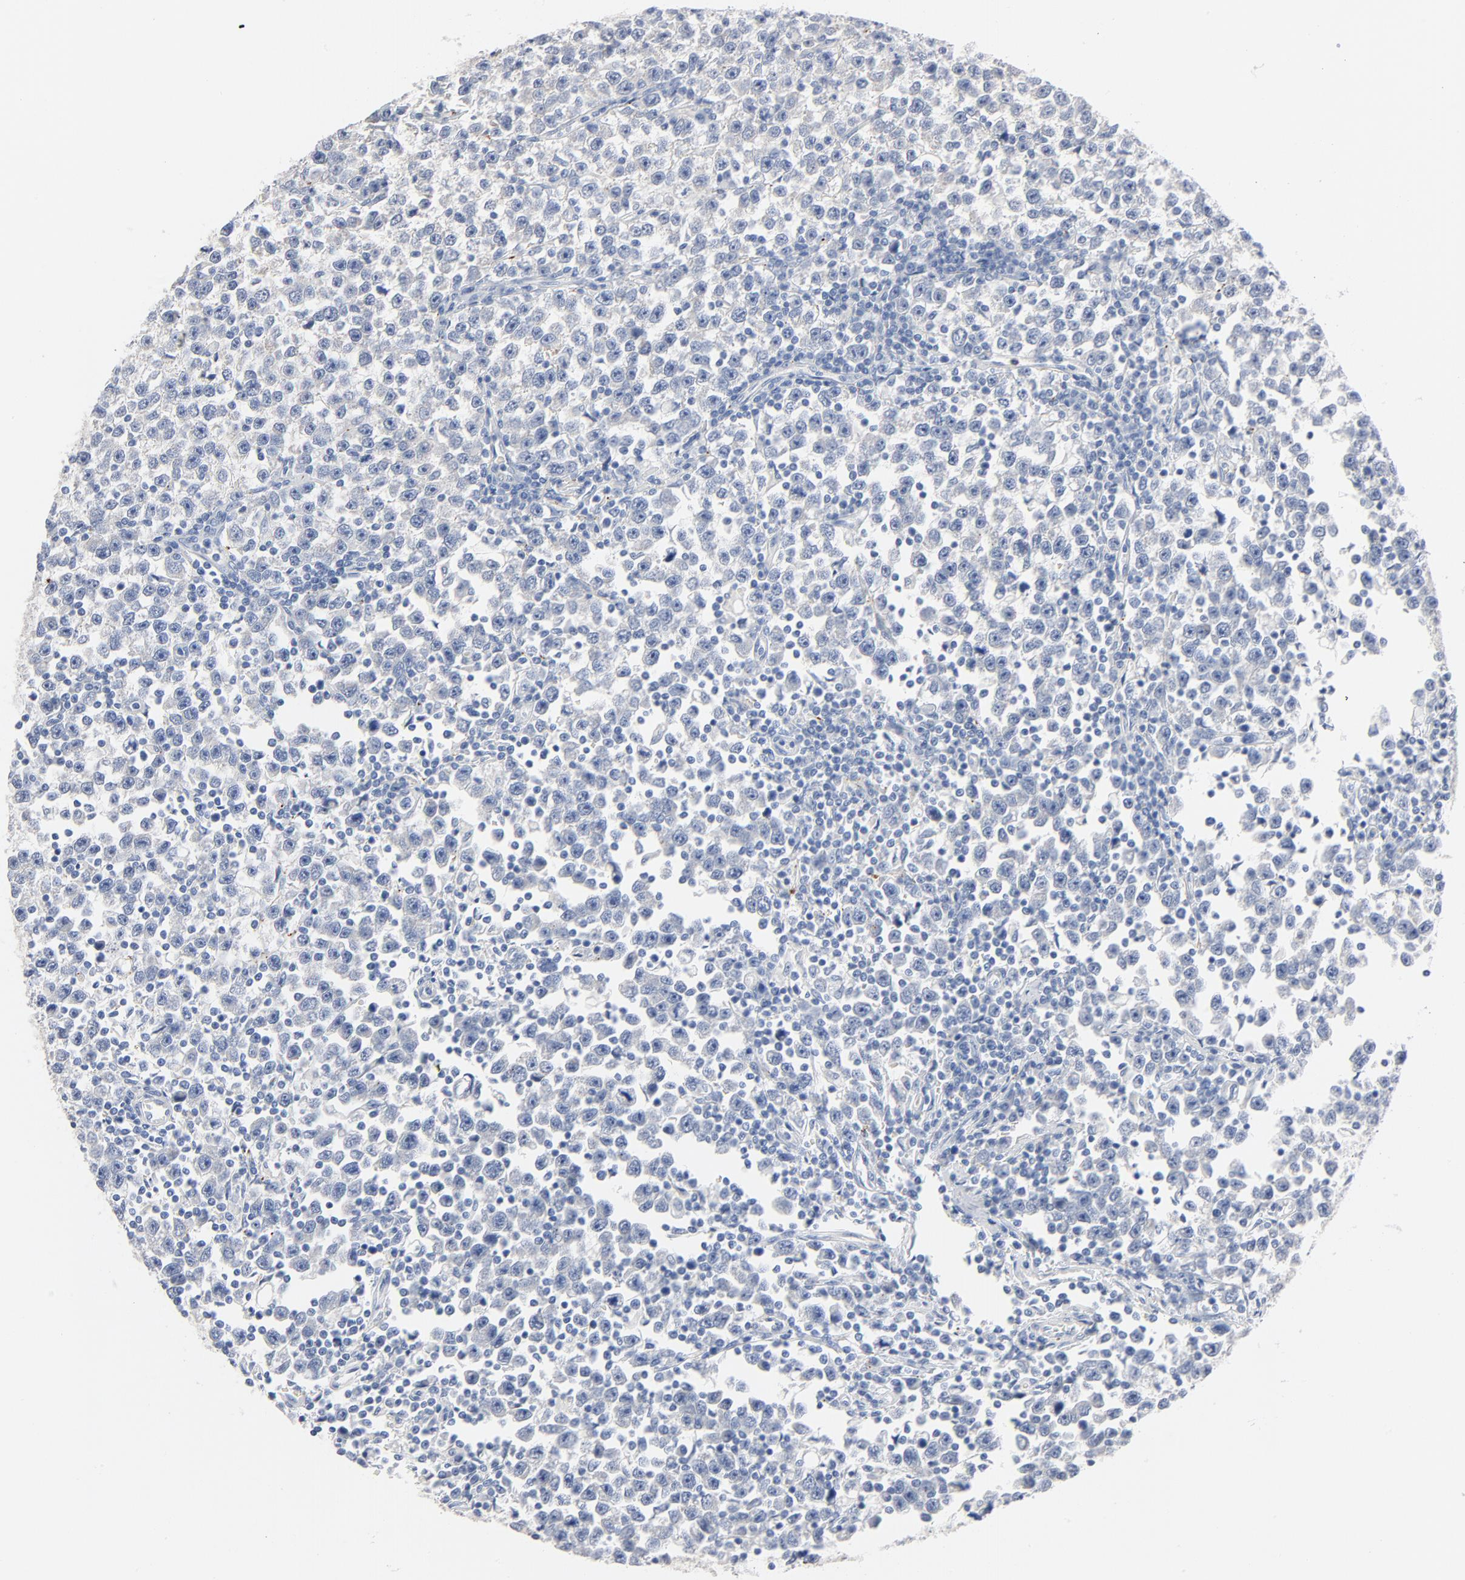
{"staining": {"intensity": "negative", "quantity": "none", "location": "none"}, "tissue": "testis cancer", "cell_type": "Tumor cells", "image_type": "cancer", "snomed": [{"axis": "morphology", "description": "Seminoma, NOS"}, {"axis": "topography", "description": "Testis"}], "caption": "Tumor cells are negative for brown protein staining in testis seminoma.", "gene": "IFT43", "patient": {"sex": "male", "age": 43}}